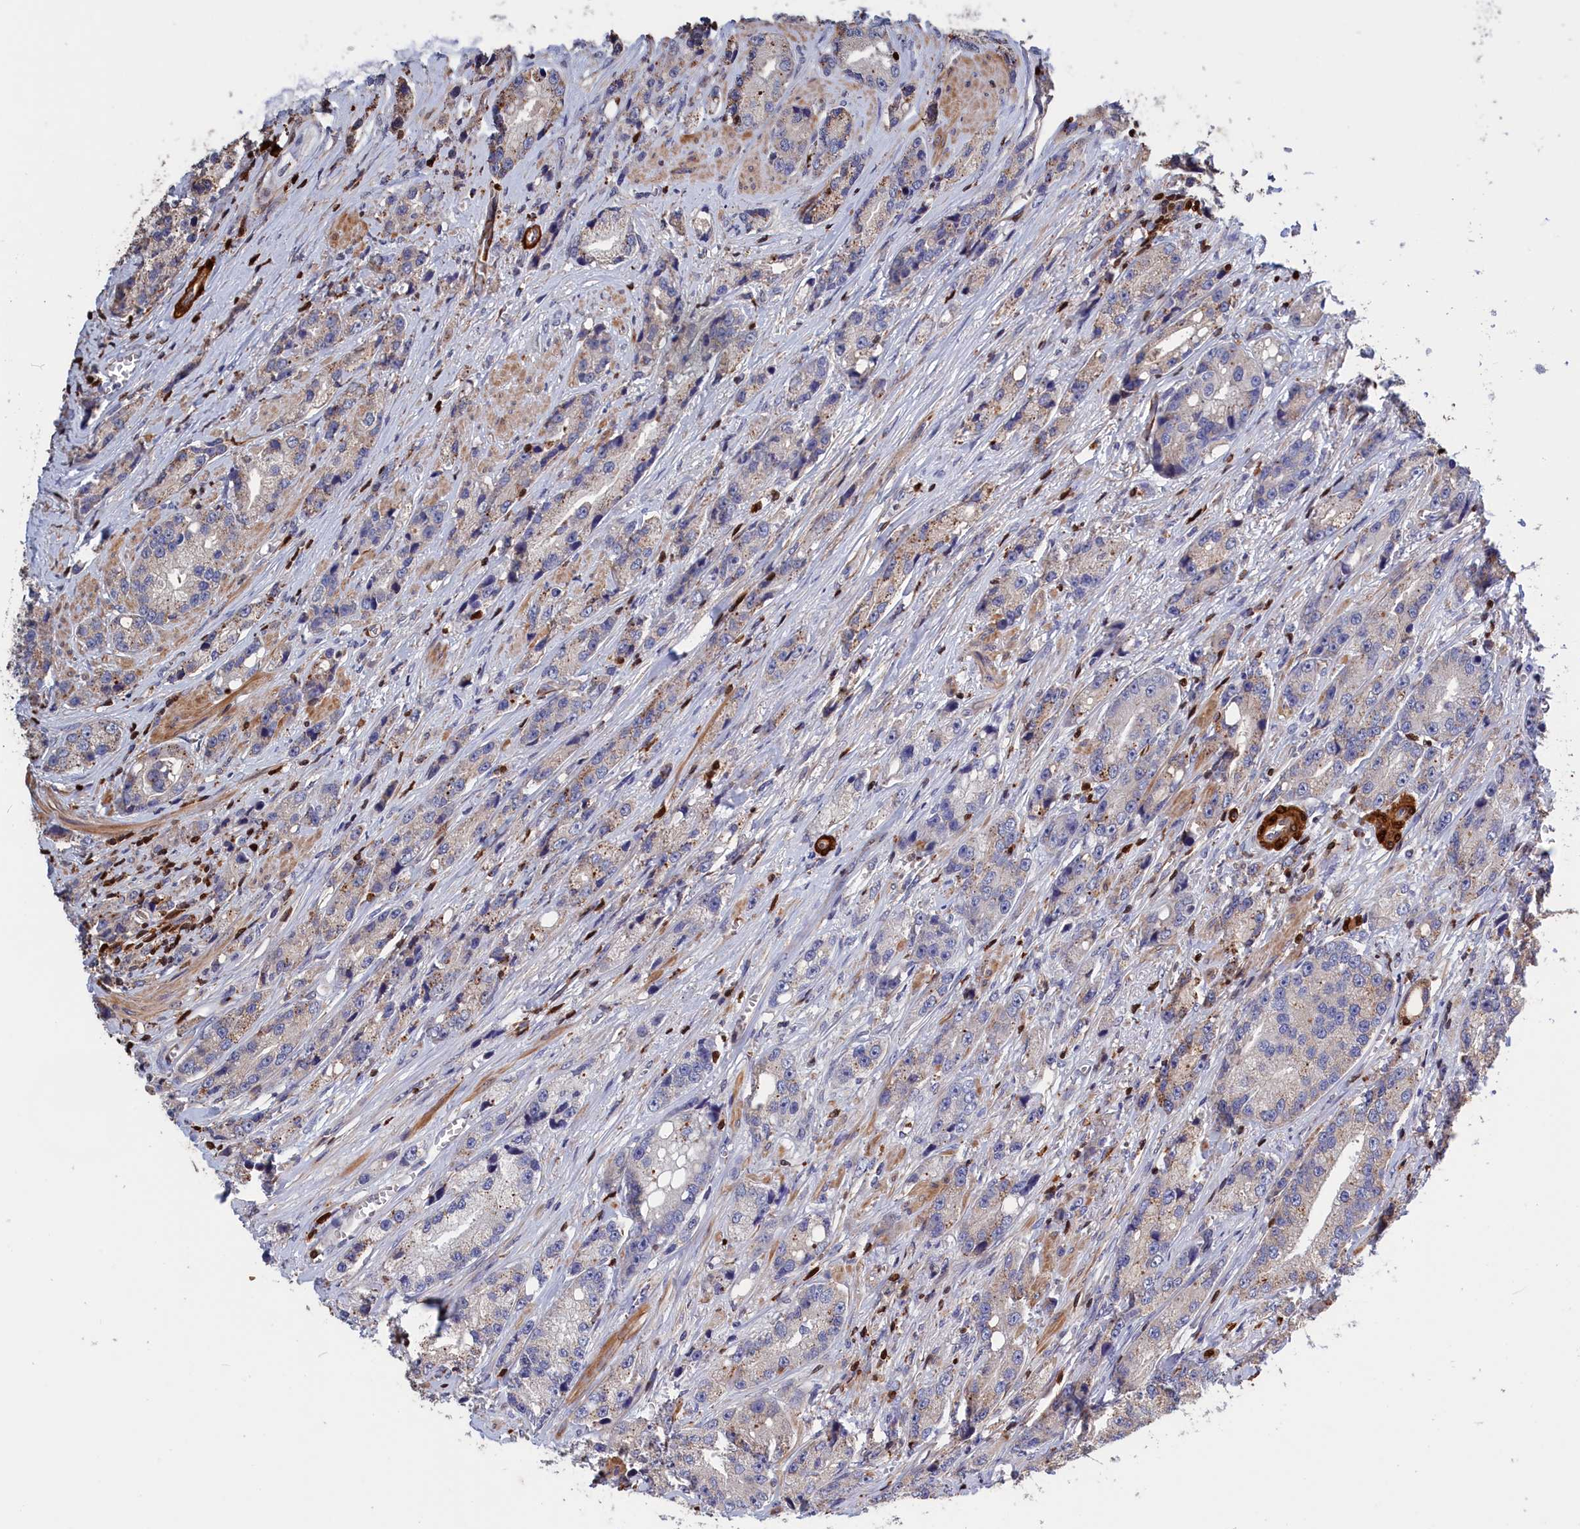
{"staining": {"intensity": "moderate", "quantity": "<25%", "location": "cytoplasmic/membranous"}, "tissue": "prostate cancer", "cell_type": "Tumor cells", "image_type": "cancer", "snomed": [{"axis": "morphology", "description": "Adenocarcinoma, High grade"}, {"axis": "topography", "description": "Prostate"}], "caption": "Immunohistochemical staining of prostate cancer exhibits moderate cytoplasmic/membranous protein positivity in approximately <25% of tumor cells.", "gene": "CRIP1", "patient": {"sex": "male", "age": 74}}